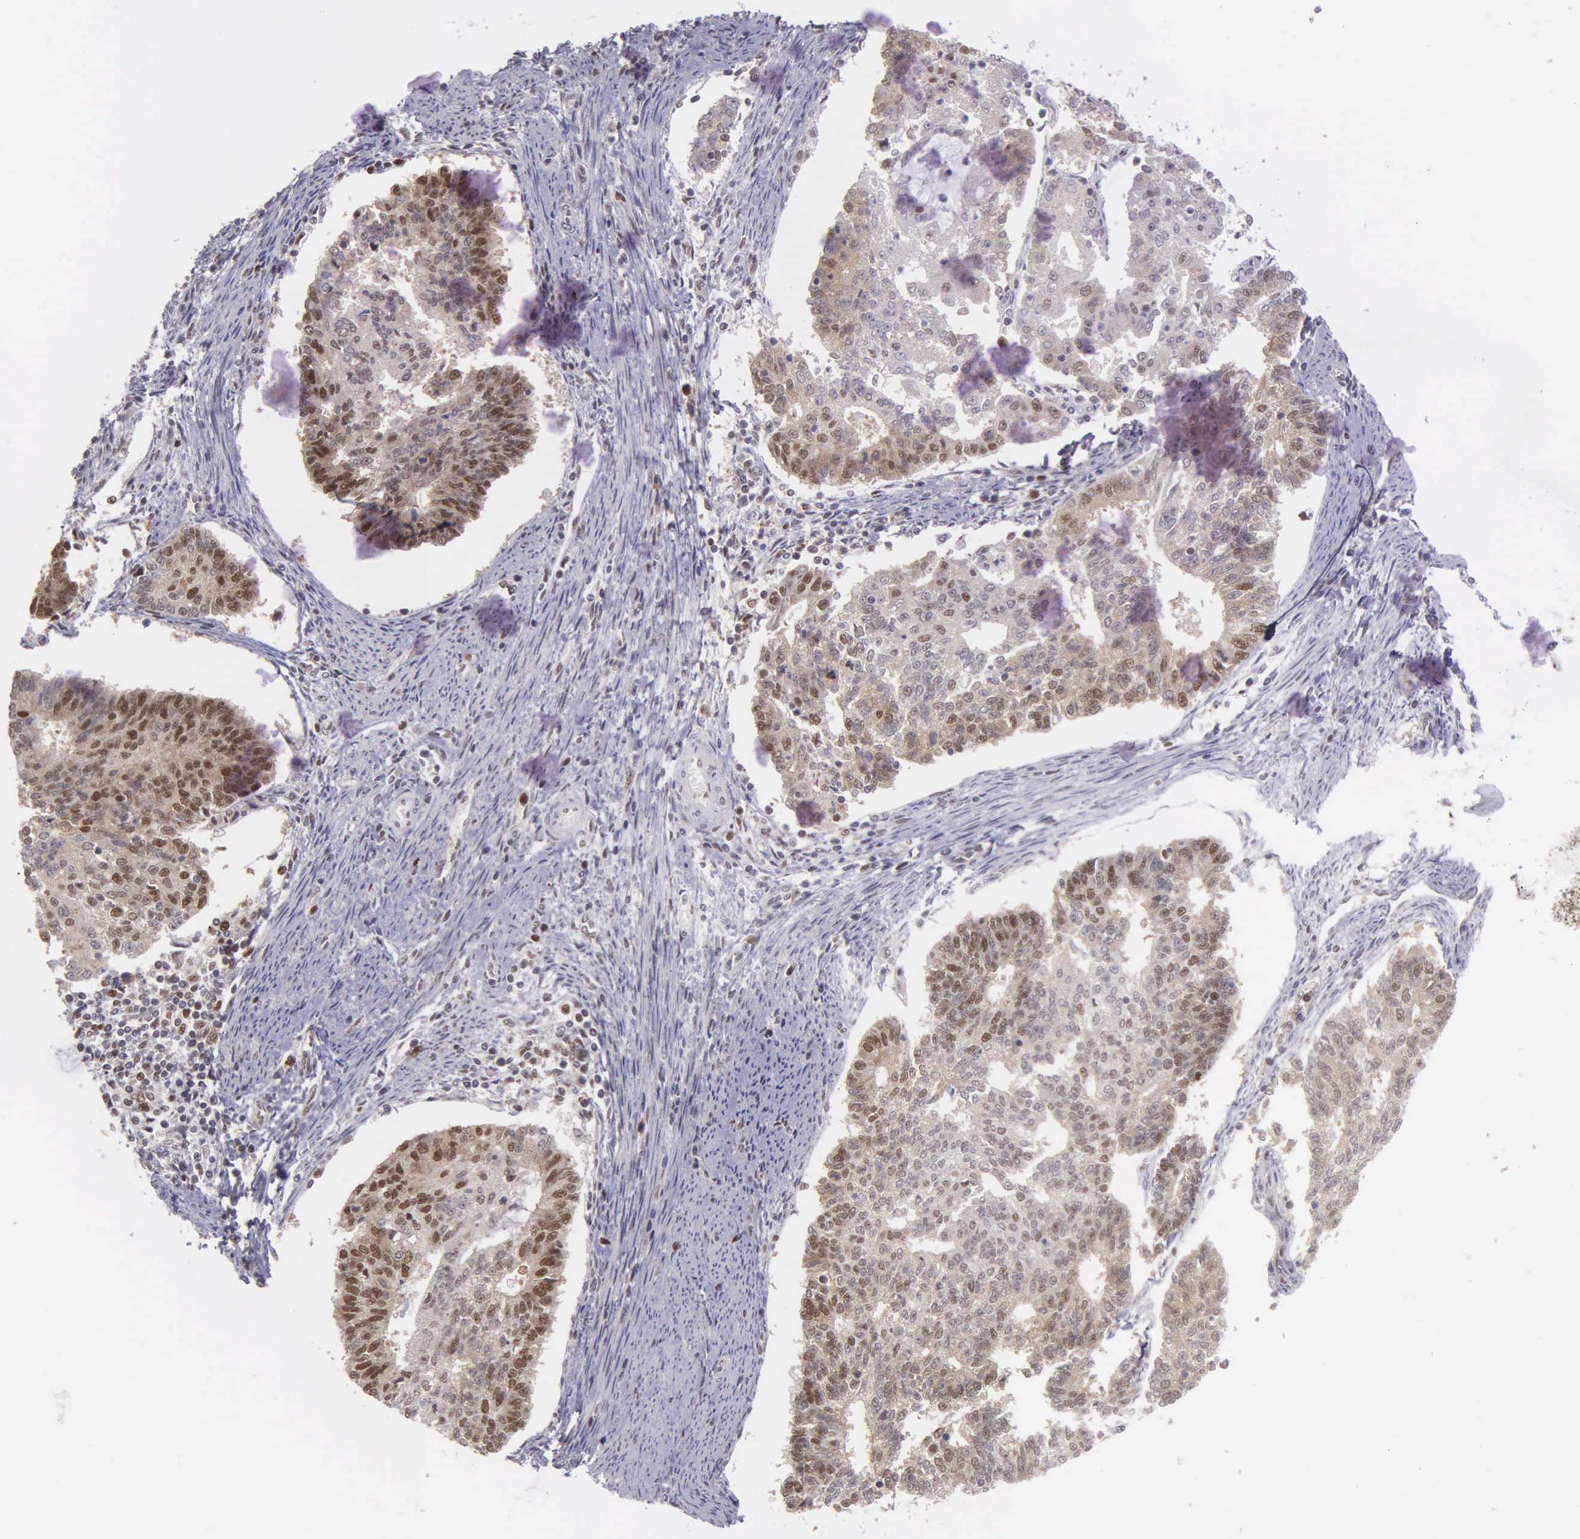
{"staining": {"intensity": "moderate", "quantity": "25%-75%", "location": "nuclear"}, "tissue": "endometrial cancer", "cell_type": "Tumor cells", "image_type": "cancer", "snomed": [{"axis": "morphology", "description": "Adenocarcinoma, NOS"}, {"axis": "topography", "description": "Endometrium"}], "caption": "Protein expression analysis of endometrial cancer (adenocarcinoma) displays moderate nuclear staining in approximately 25%-75% of tumor cells.", "gene": "UBR7", "patient": {"sex": "female", "age": 56}}